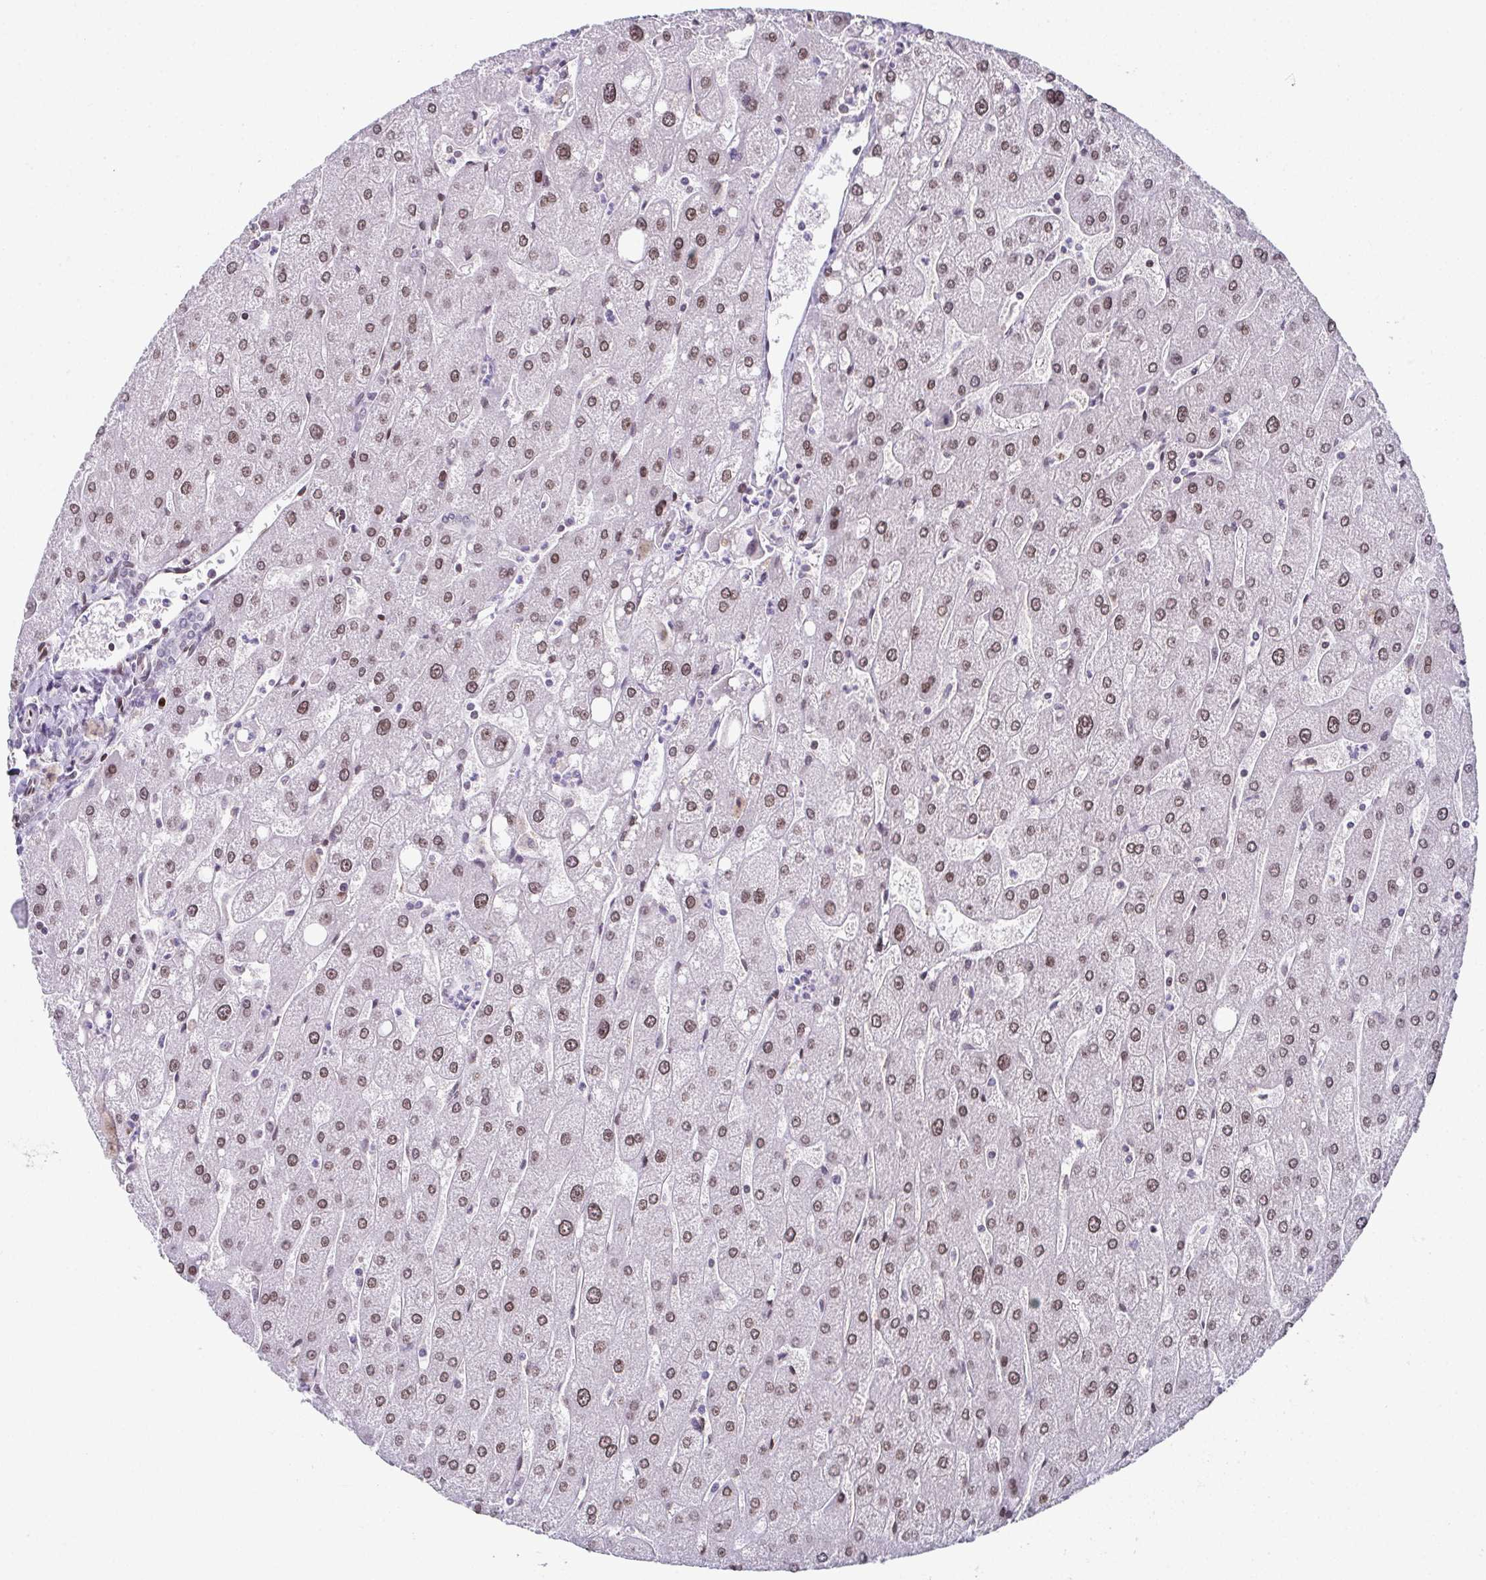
{"staining": {"intensity": "weak", "quantity": "<25%", "location": "nuclear"}, "tissue": "liver", "cell_type": "Cholangiocytes", "image_type": "normal", "snomed": [{"axis": "morphology", "description": "Normal tissue, NOS"}, {"axis": "topography", "description": "Liver"}], "caption": "DAB immunohistochemical staining of normal liver displays no significant positivity in cholangiocytes. (DAB (3,3'-diaminobenzidine) immunohistochemistry with hematoxylin counter stain).", "gene": "RB1", "patient": {"sex": "male", "age": 67}}